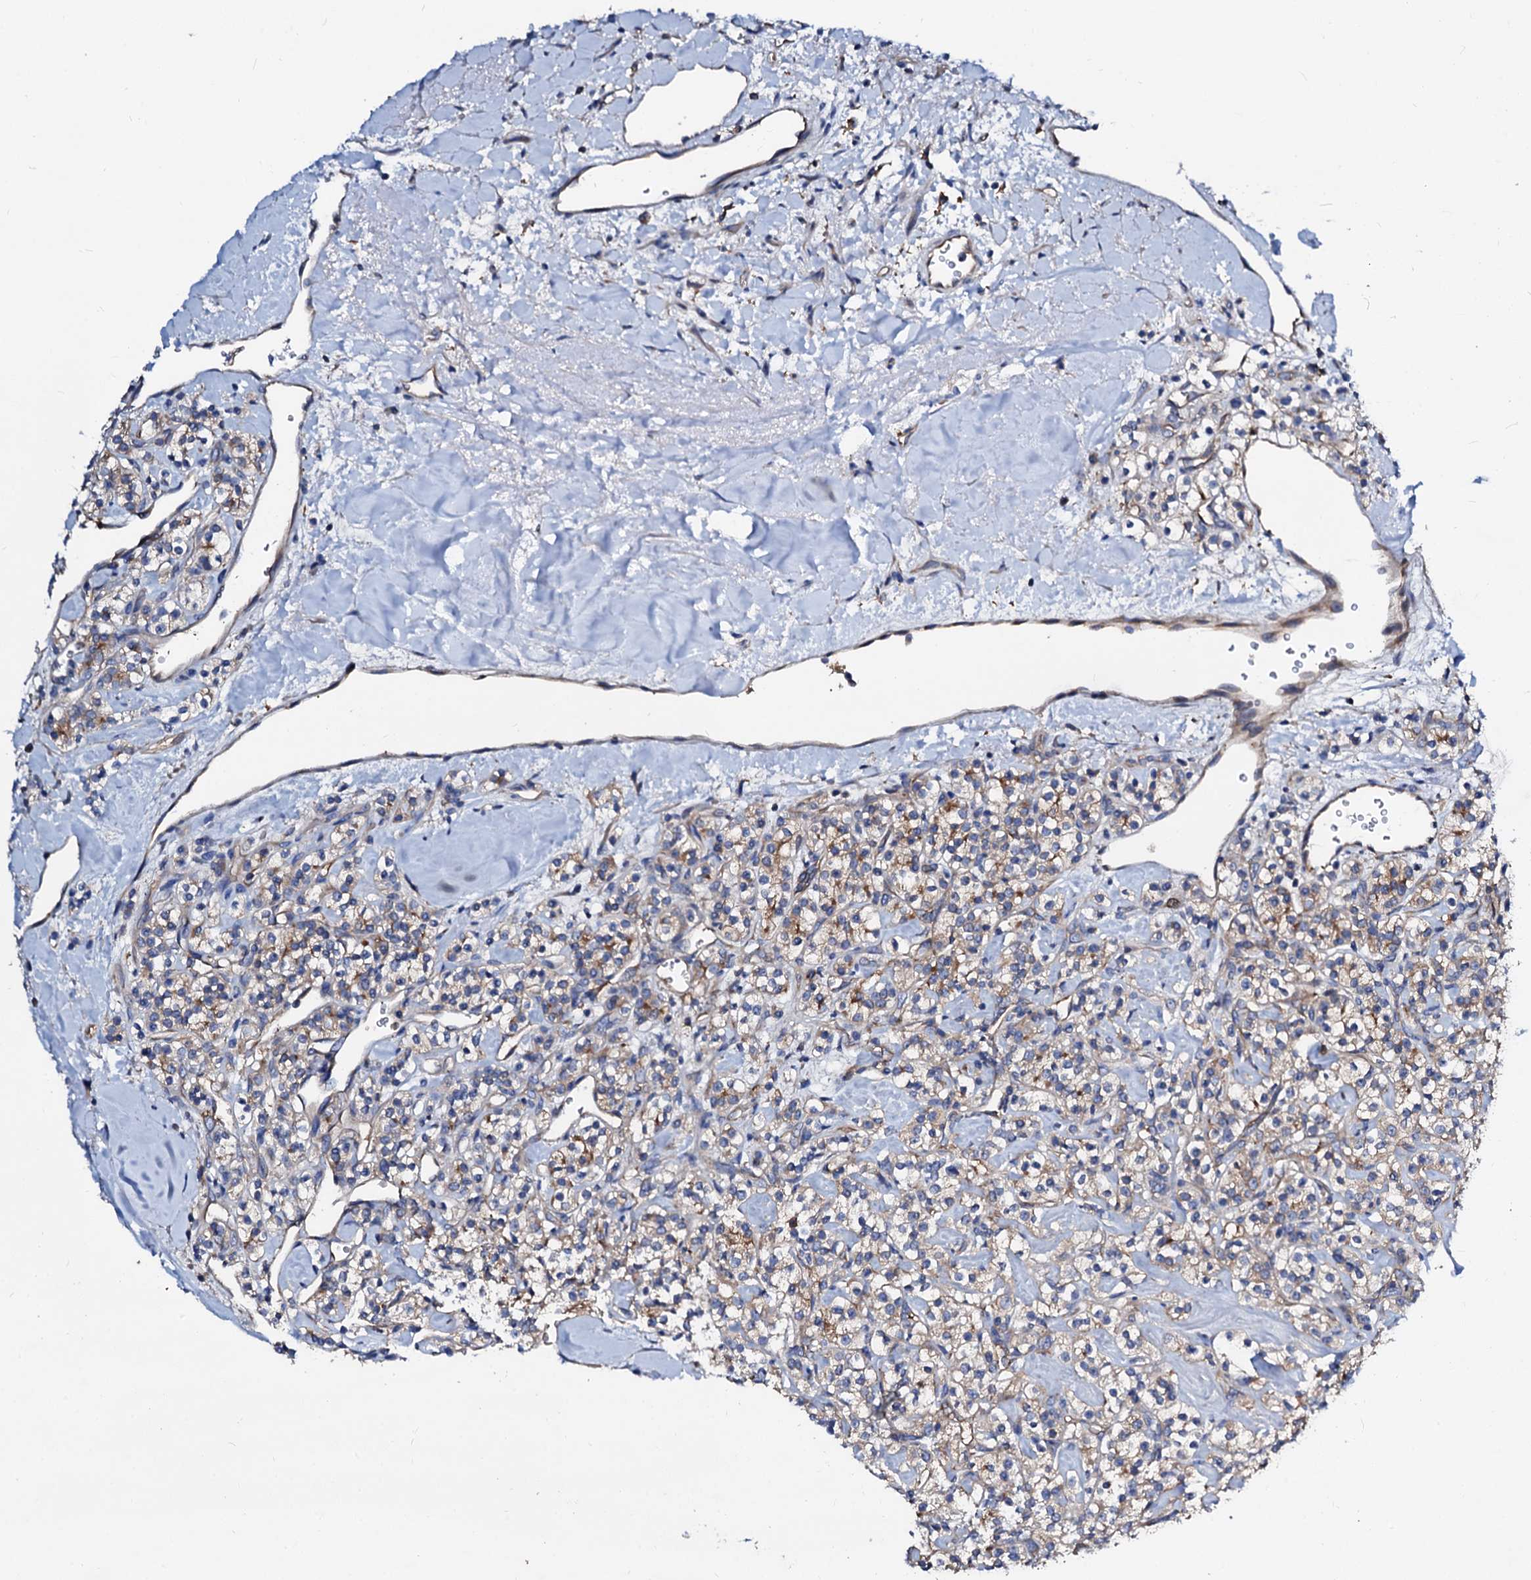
{"staining": {"intensity": "moderate", "quantity": "25%-75%", "location": "cytoplasmic/membranous"}, "tissue": "renal cancer", "cell_type": "Tumor cells", "image_type": "cancer", "snomed": [{"axis": "morphology", "description": "Adenocarcinoma, NOS"}, {"axis": "topography", "description": "Kidney"}], "caption": "This is a histology image of IHC staining of renal cancer (adenocarcinoma), which shows moderate staining in the cytoplasmic/membranous of tumor cells.", "gene": "CSKMT", "patient": {"sex": "male", "age": 77}}